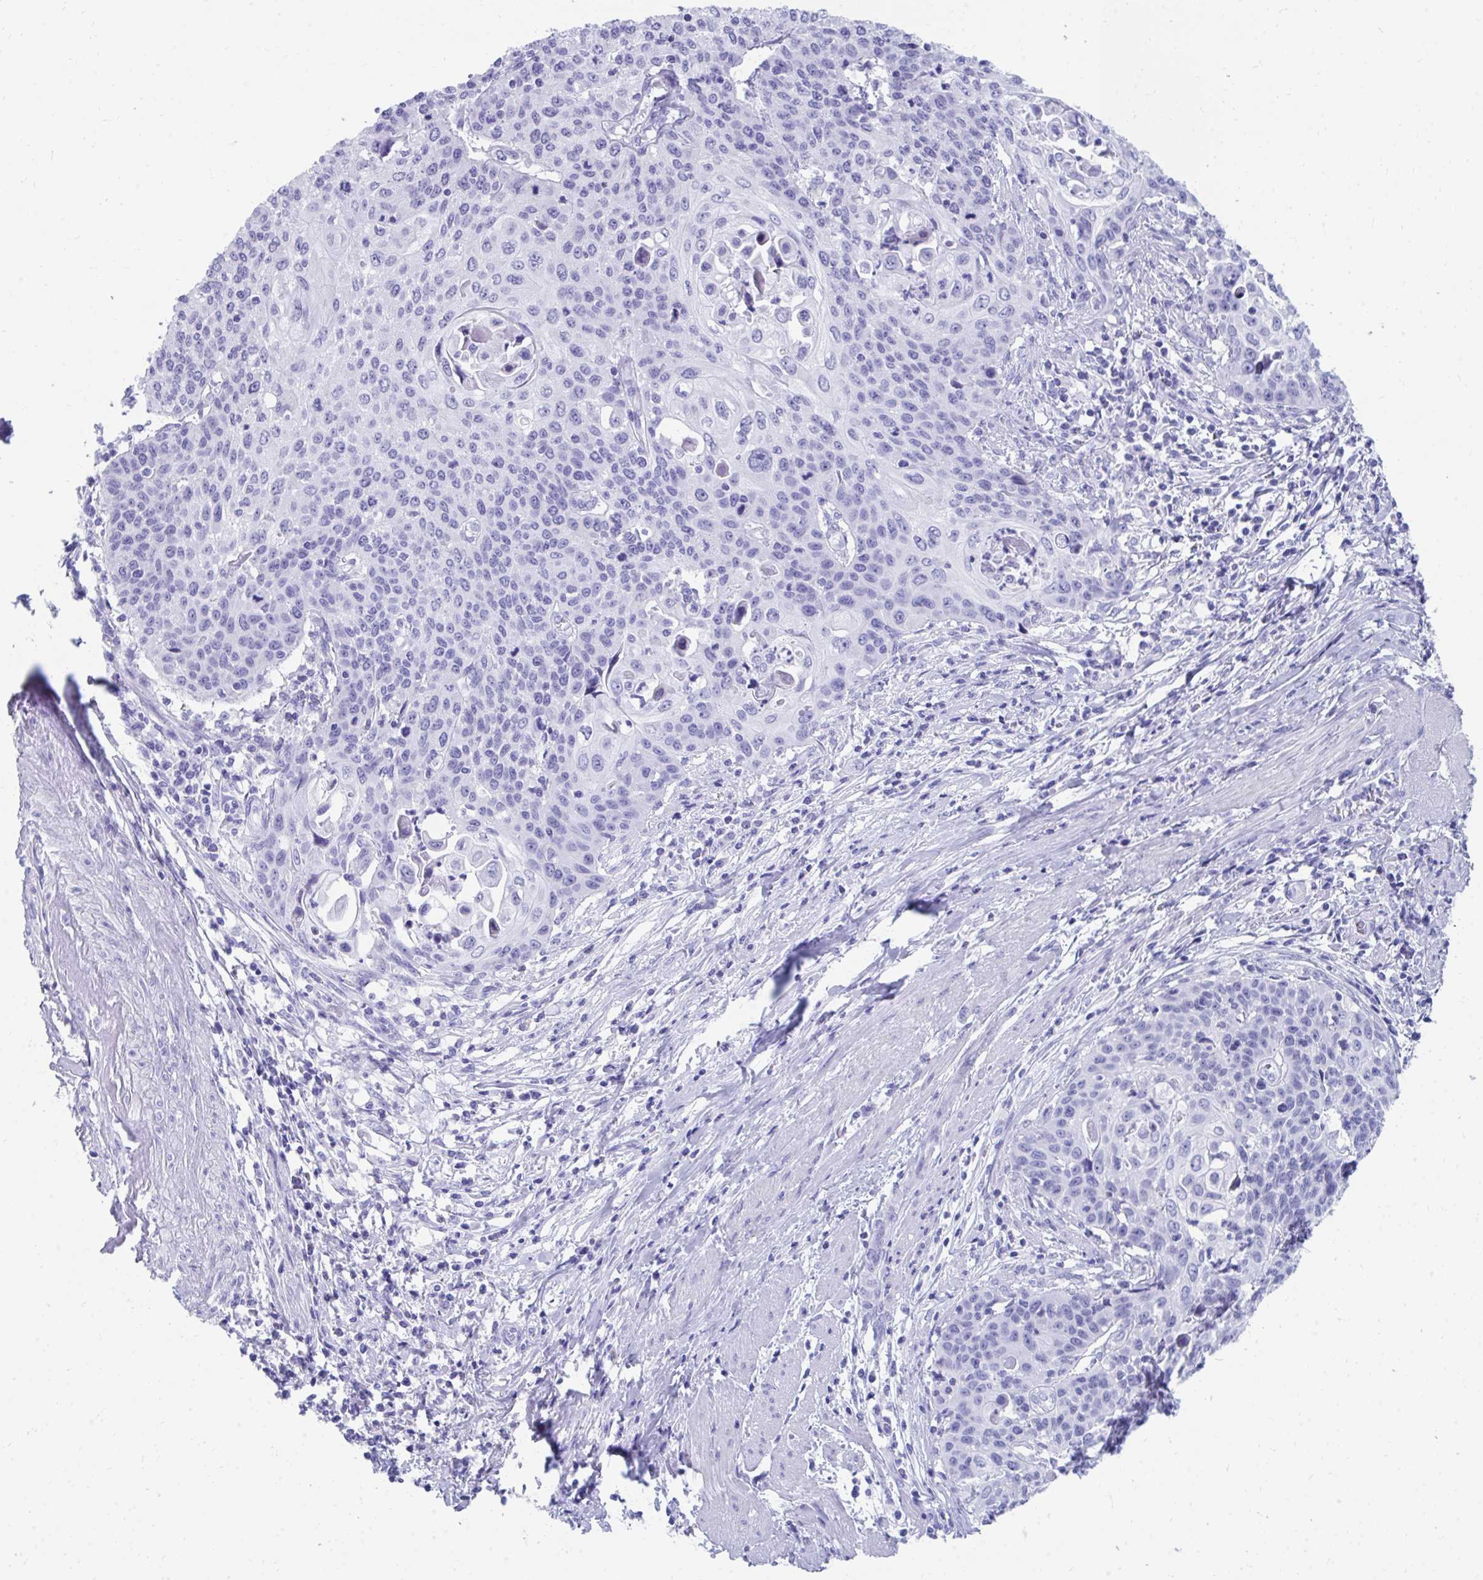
{"staining": {"intensity": "negative", "quantity": "none", "location": "none"}, "tissue": "cervical cancer", "cell_type": "Tumor cells", "image_type": "cancer", "snomed": [{"axis": "morphology", "description": "Squamous cell carcinoma, NOS"}, {"axis": "topography", "description": "Cervix"}], "caption": "High magnification brightfield microscopy of cervical cancer (squamous cell carcinoma) stained with DAB (brown) and counterstained with hematoxylin (blue): tumor cells show no significant staining. The staining is performed using DAB brown chromogen with nuclei counter-stained in using hematoxylin.", "gene": "HGD", "patient": {"sex": "female", "age": 65}}